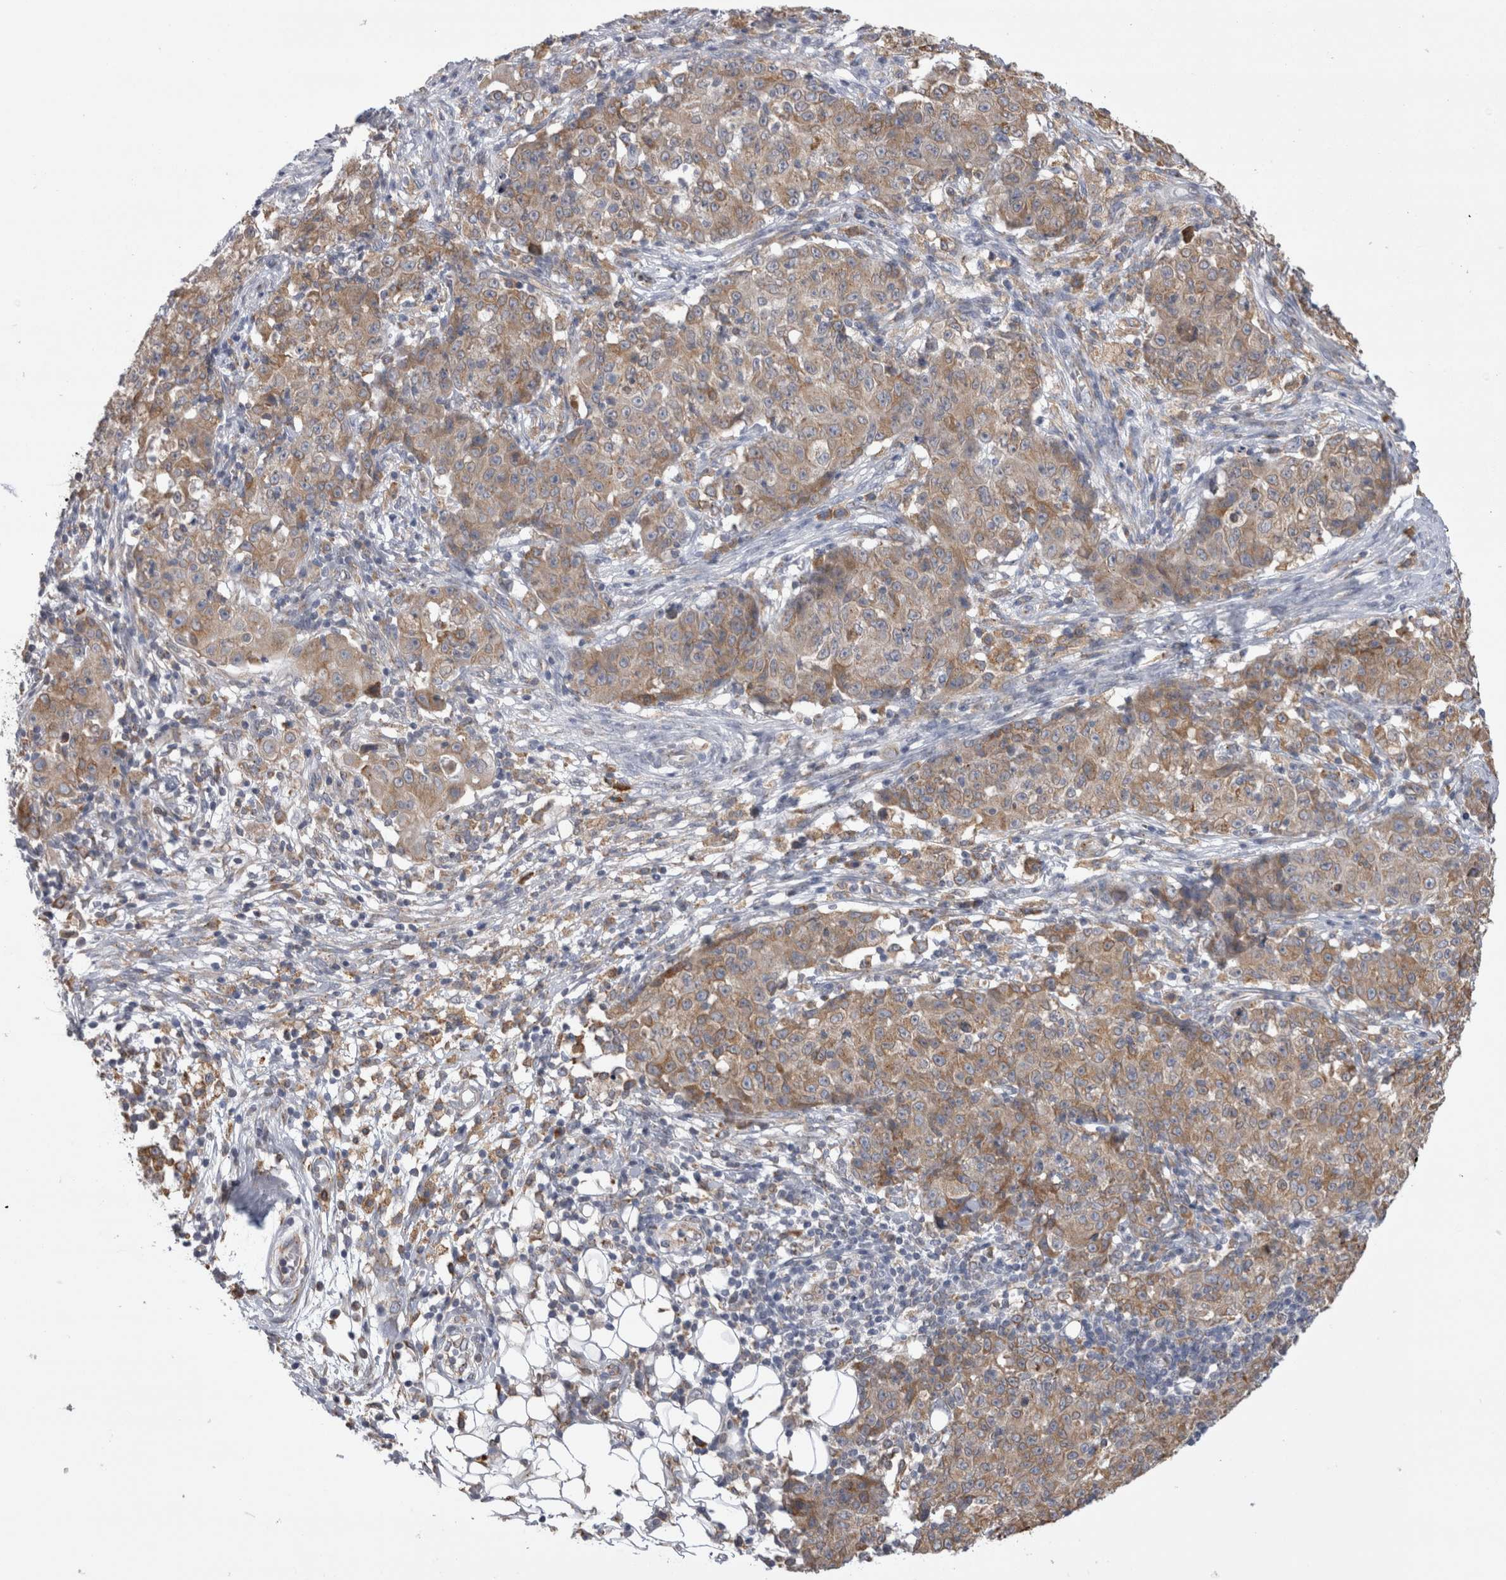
{"staining": {"intensity": "weak", "quantity": ">75%", "location": "cytoplasmic/membranous"}, "tissue": "ovarian cancer", "cell_type": "Tumor cells", "image_type": "cancer", "snomed": [{"axis": "morphology", "description": "Carcinoma, endometroid"}, {"axis": "topography", "description": "Ovary"}], "caption": "Human ovarian cancer stained with a protein marker reveals weak staining in tumor cells.", "gene": "ZNF341", "patient": {"sex": "female", "age": 42}}